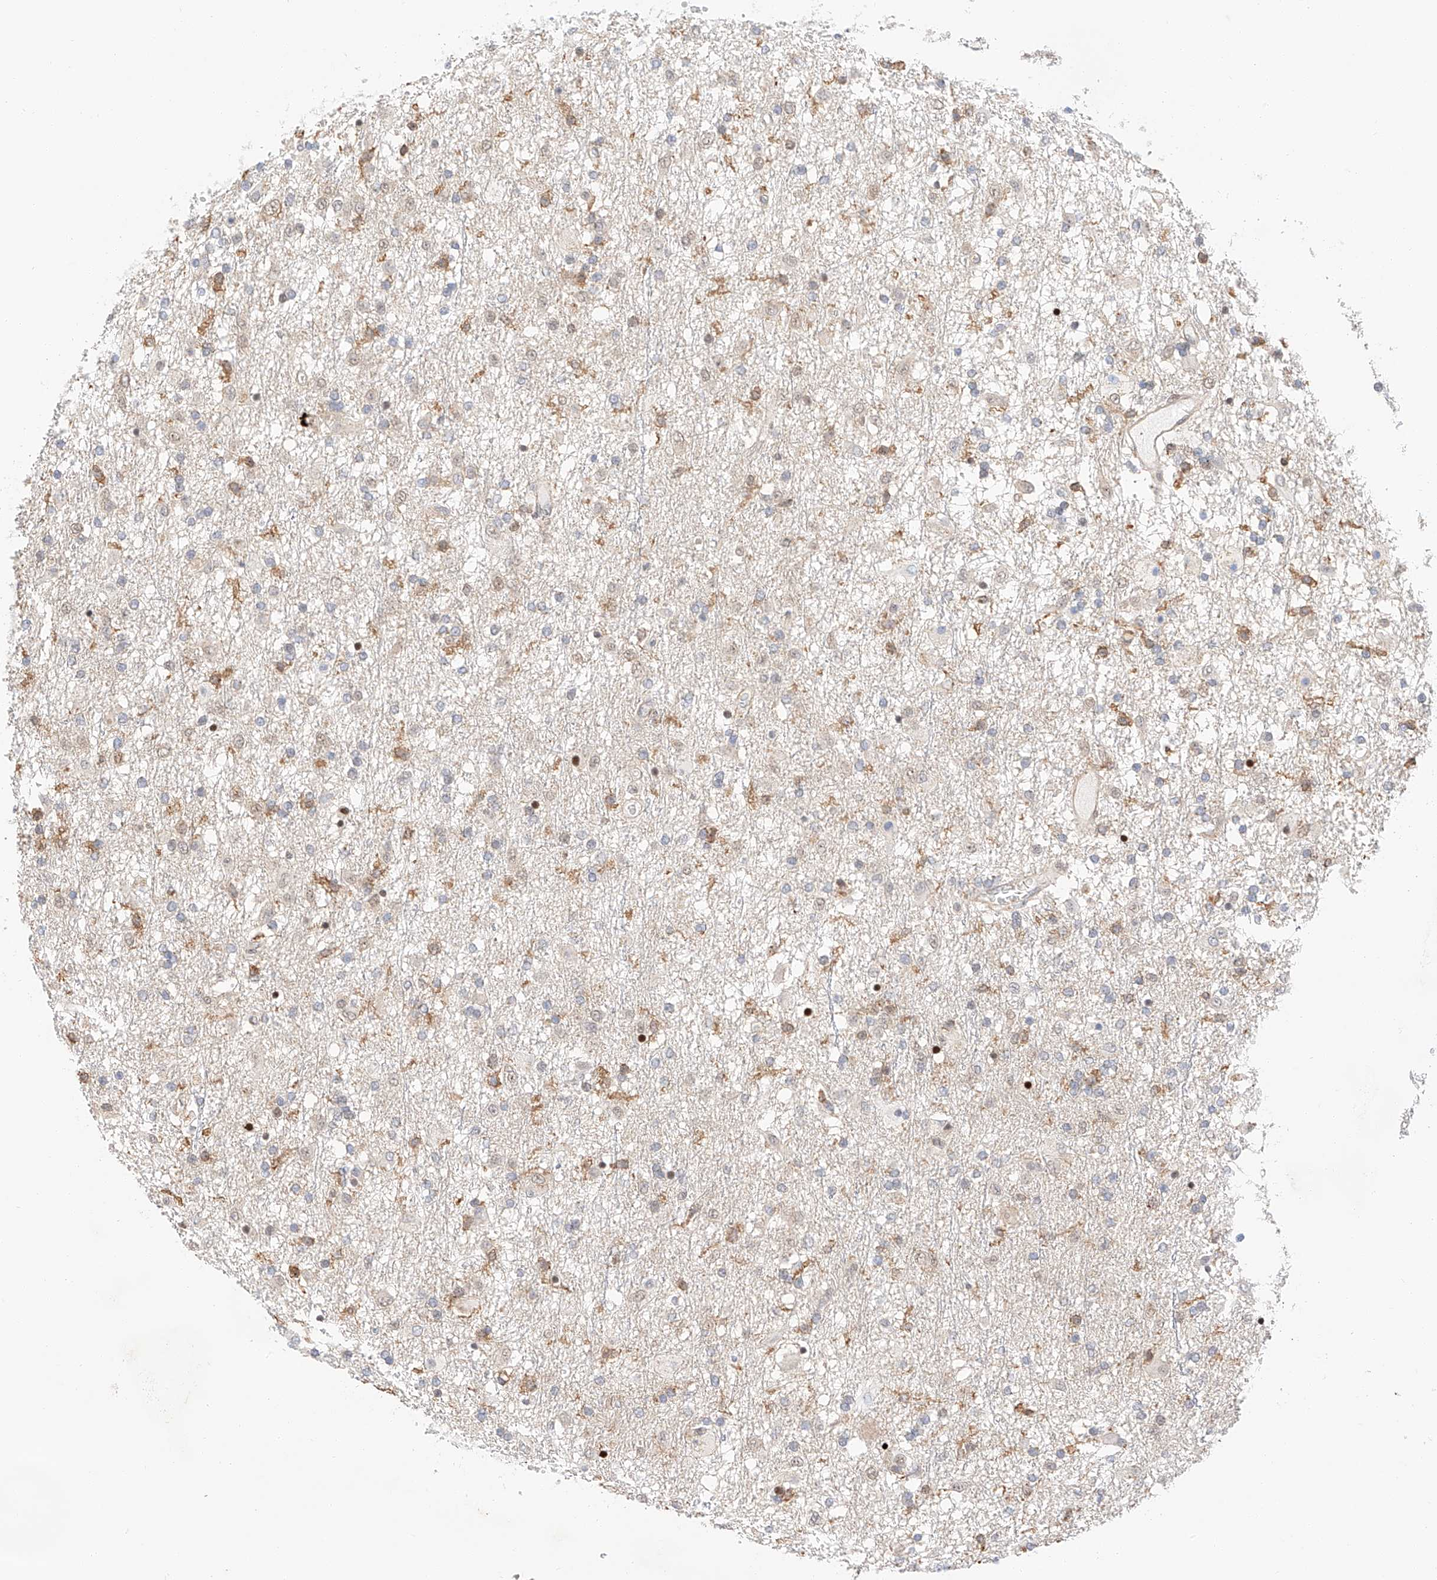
{"staining": {"intensity": "negative", "quantity": "none", "location": "none"}, "tissue": "glioma", "cell_type": "Tumor cells", "image_type": "cancer", "snomed": [{"axis": "morphology", "description": "Glioma, malignant, Low grade"}, {"axis": "topography", "description": "Brain"}], "caption": "Glioma was stained to show a protein in brown. There is no significant staining in tumor cells.", "gene": "HDAC9", "patient": {"sex": "male", "age": 65}}